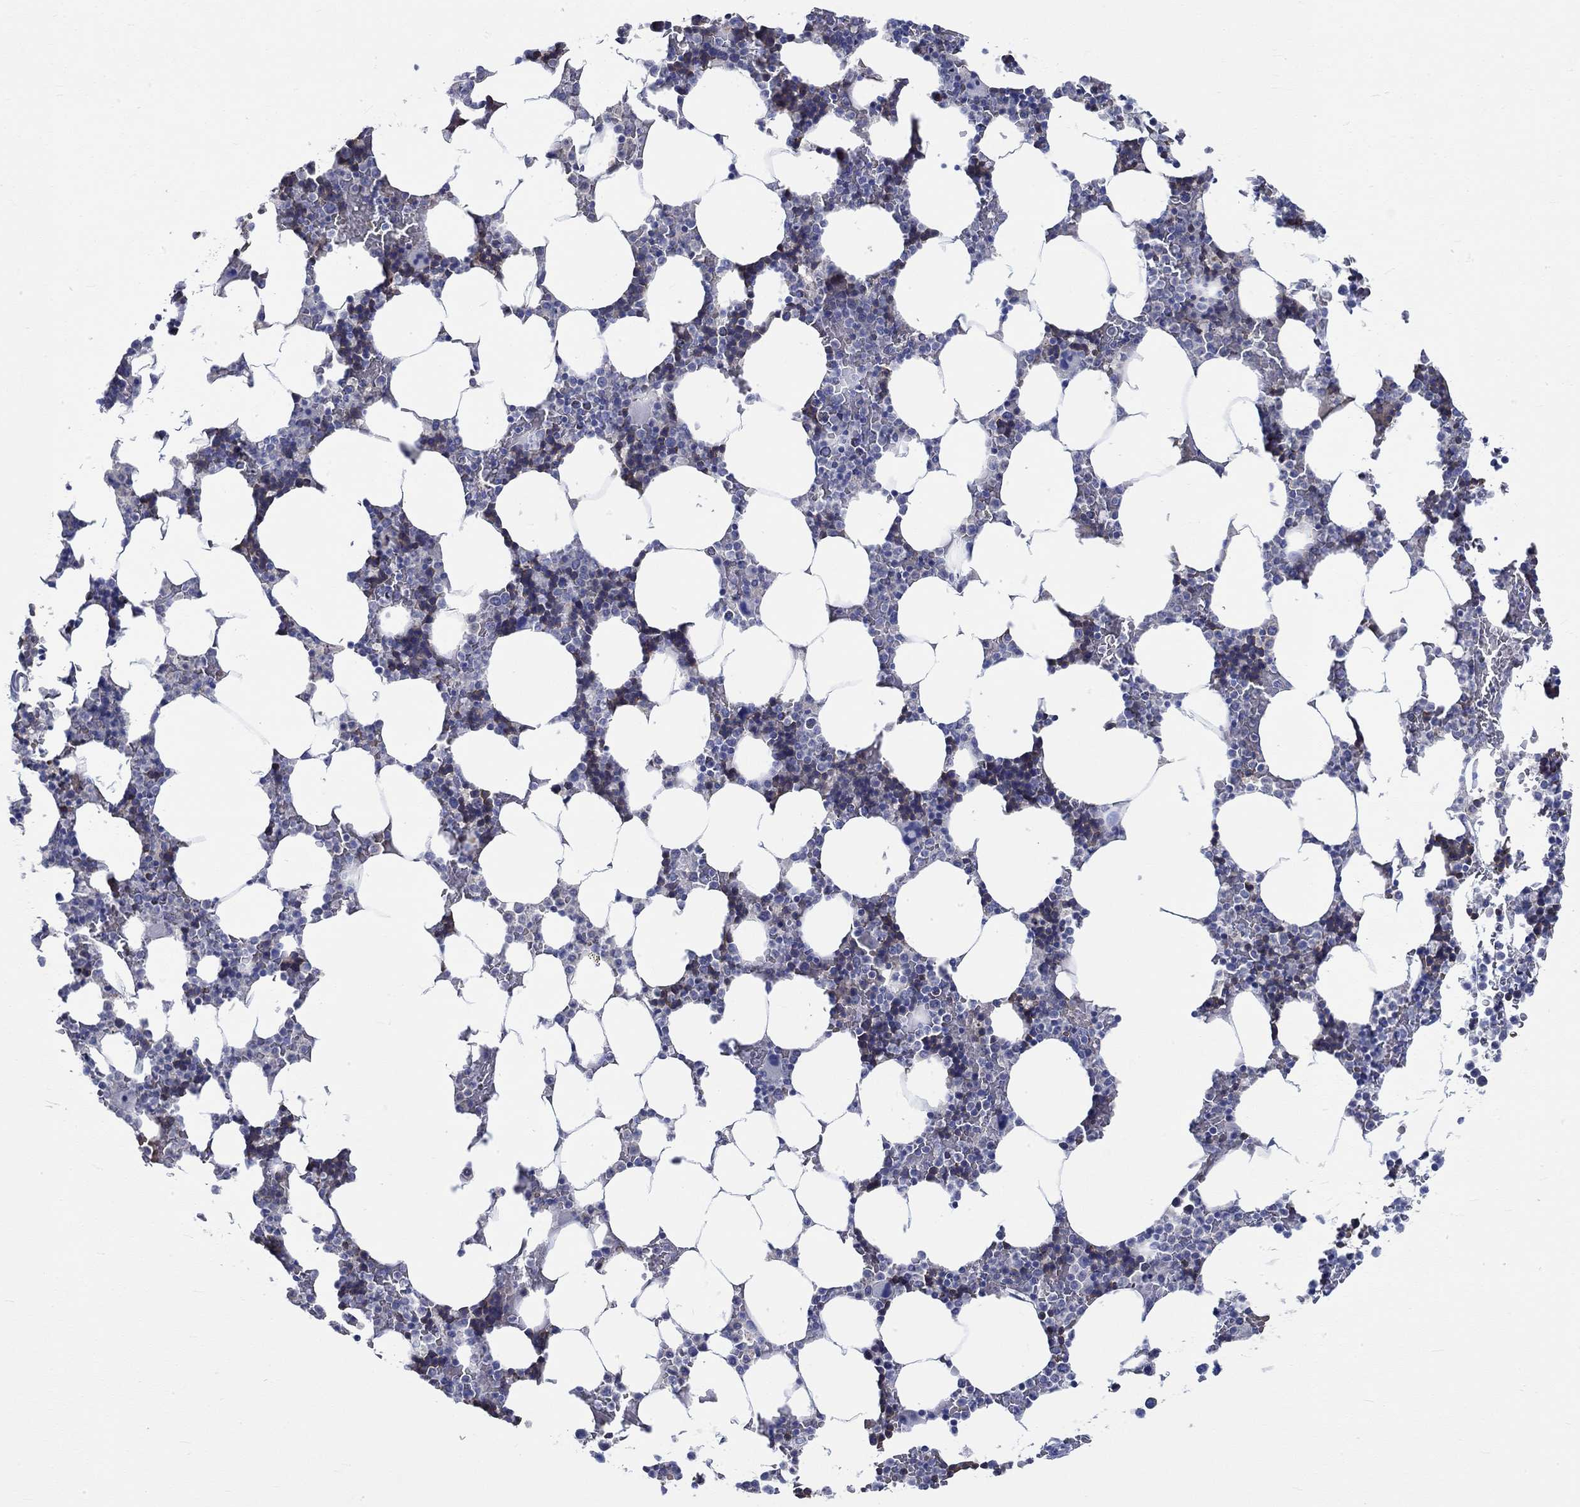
{"staining": {"intensity": "negative", "quantity": "none", "location": "none"}, "tissue": "bone marrow", "cell_type": "Hematopoietic cells", "image_type": "normal", "snomed": [{"axis": "morphology", "description": "Normal tissue, NOS"}, {"axis": "topography", "description": "Bone marrow"}], "caption": "An image of bone marrow stained for a protein shows no brown staining in hematopoietic cells. (Stains: DAB immunohistochemistry with hematoxylin counter stain, Microscopy: brightfield microscopy at high magnification).", "gene": "KCNA1", "patient": {"sex": "male", "age": 51}}